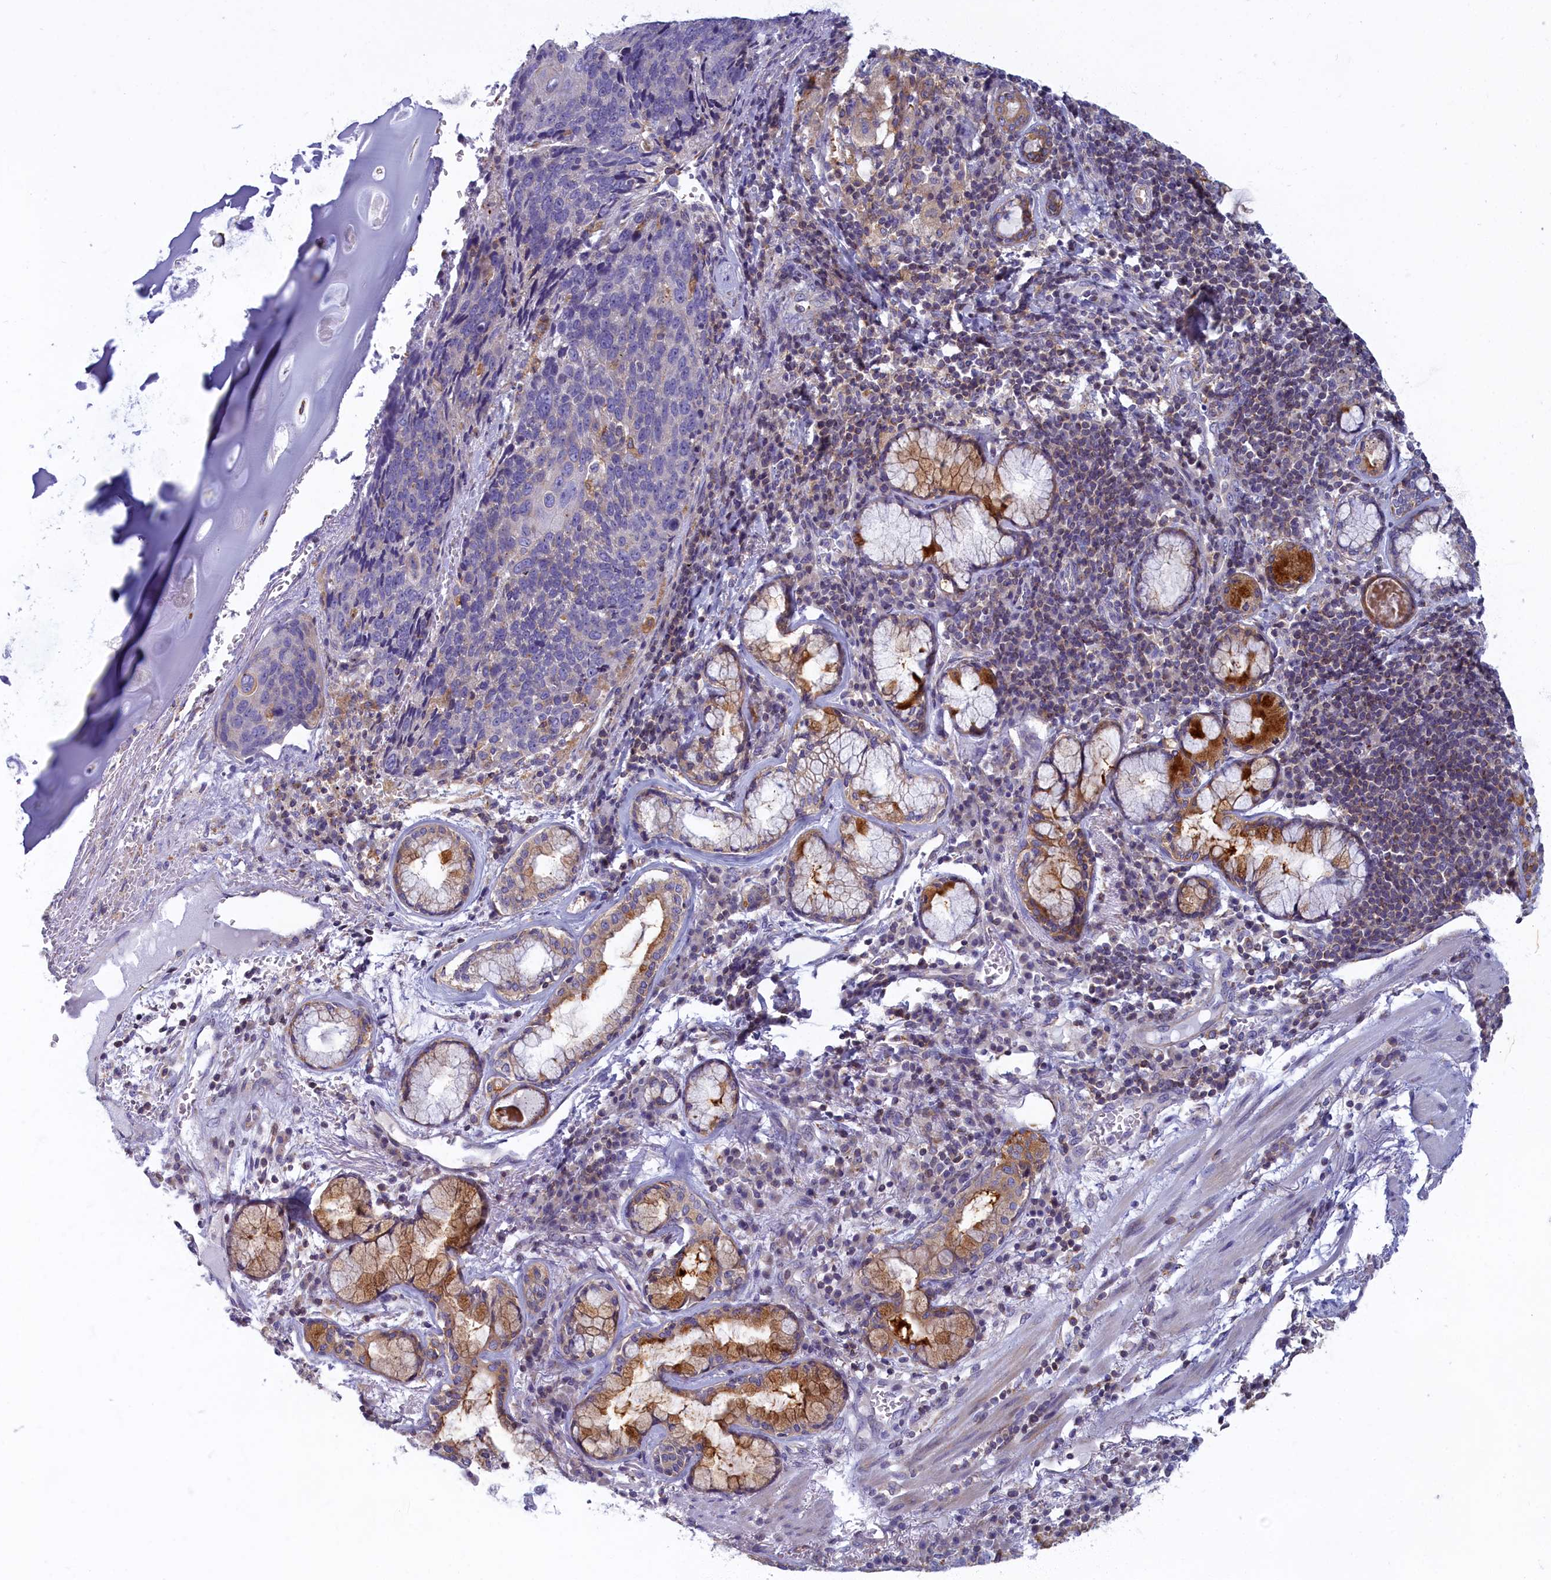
{"staining": {"intensity": "negative", "quantity": "none", "location": "none"}, "tissue": "lung cancer", "cell_type": "Tumor cells", "image_type": "cancer", "snomed": [{"axis": "morphology", "description": "Squamous cell carcinoma, NOS"}, {"axis": "topography", "description": "Lung"}], "caption": "The image exhibits no significant expression in tumor cells of lung cancer.", "gene": "NOL10", "patient": {"sex": "male", "age": 66}}